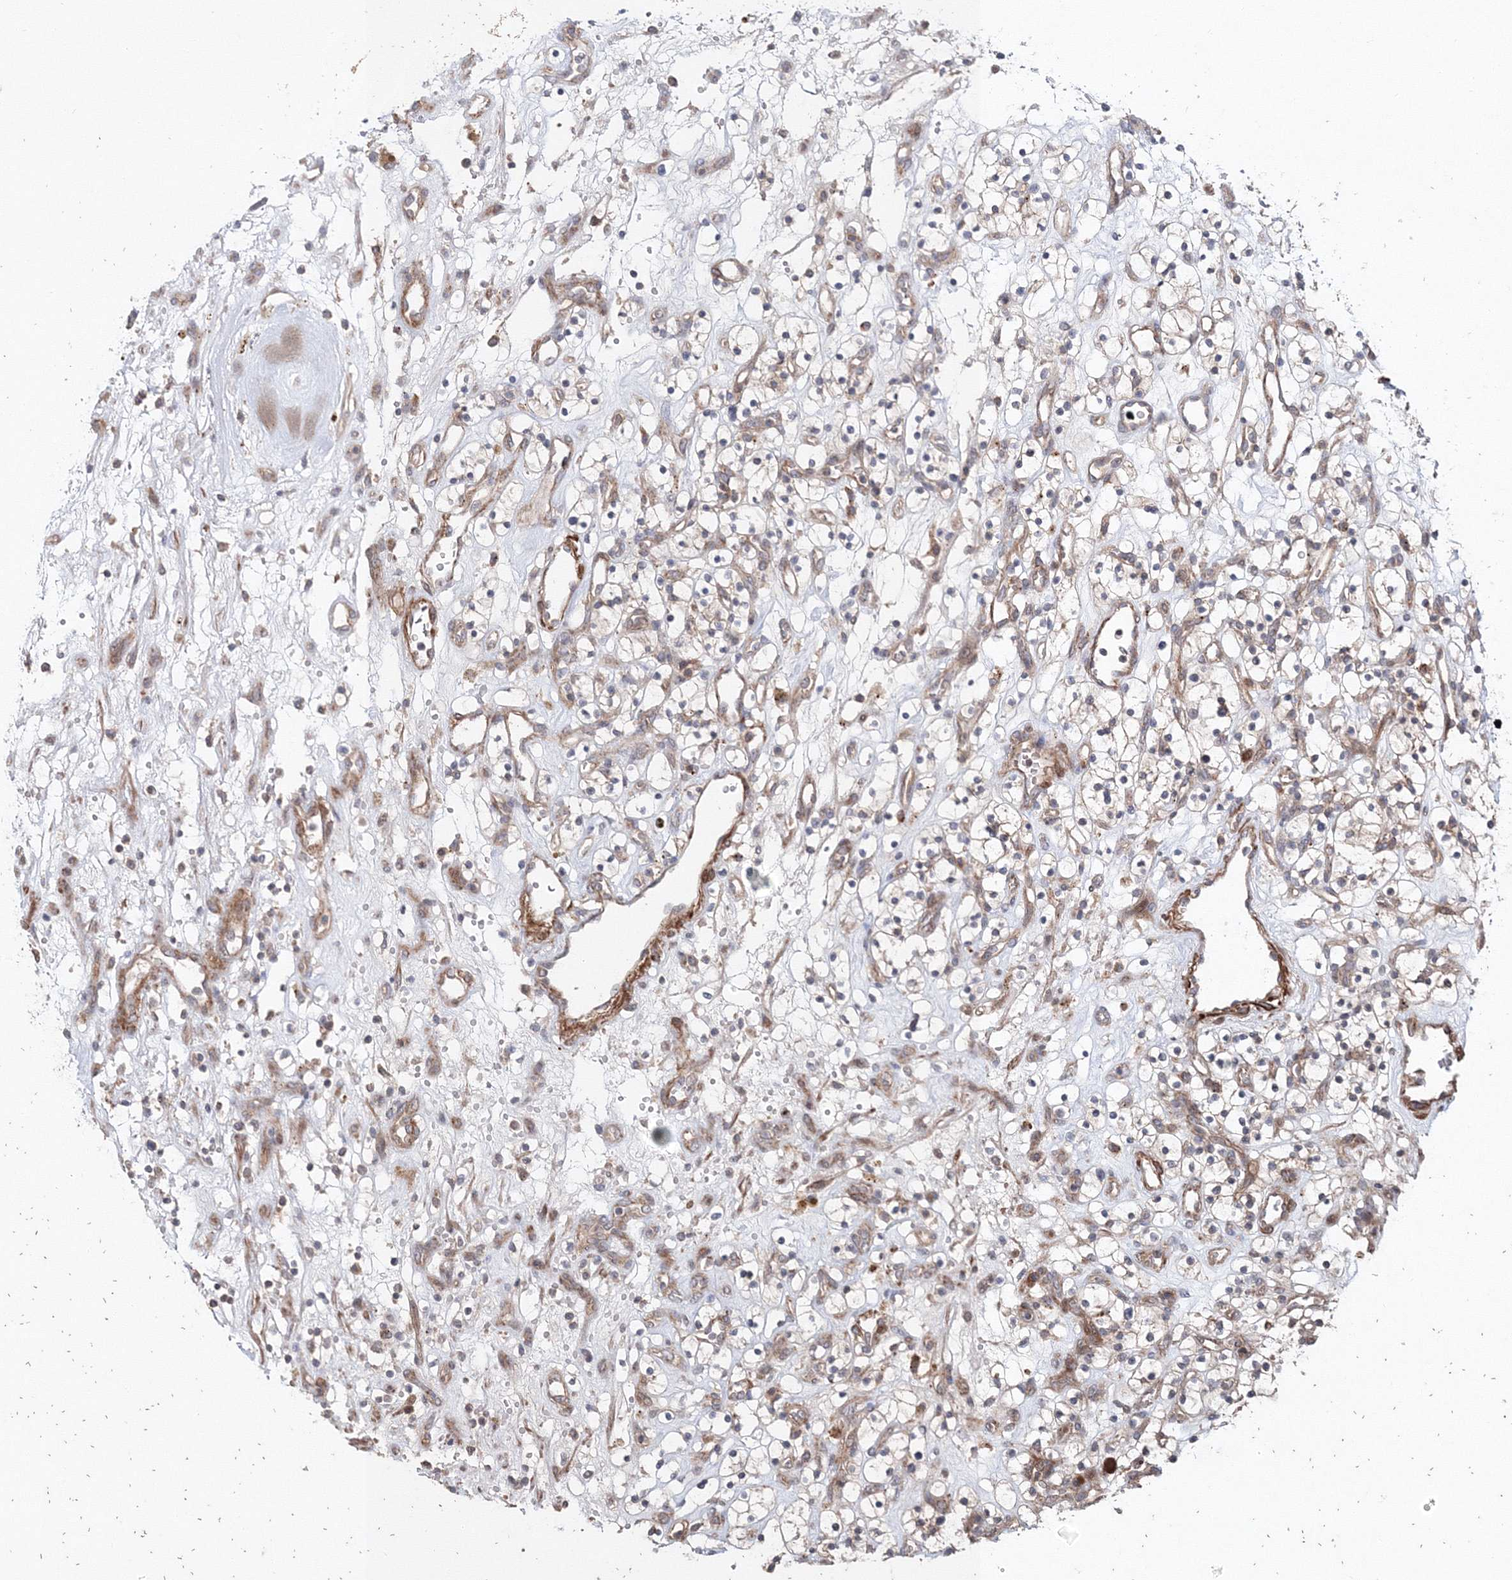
{"staining": {"intensity": "negative", "quantity": "none", "location": "none"}, "tissue": "renal cancer", "cell_type": "Tumor cells", "image_type": "cancer", "snomed": [{"axis": "morphology", "description": "Adenocarcinoma, NOS"}, {"axis": "topography", "description": "Kidney"}], "caption": "Immunohistochemical staining of human adenocarcinoma (renal) displays no significant staining in tumor cells.", "gene": "NOA1", "patient": {"sex": "female", "age": 57}}